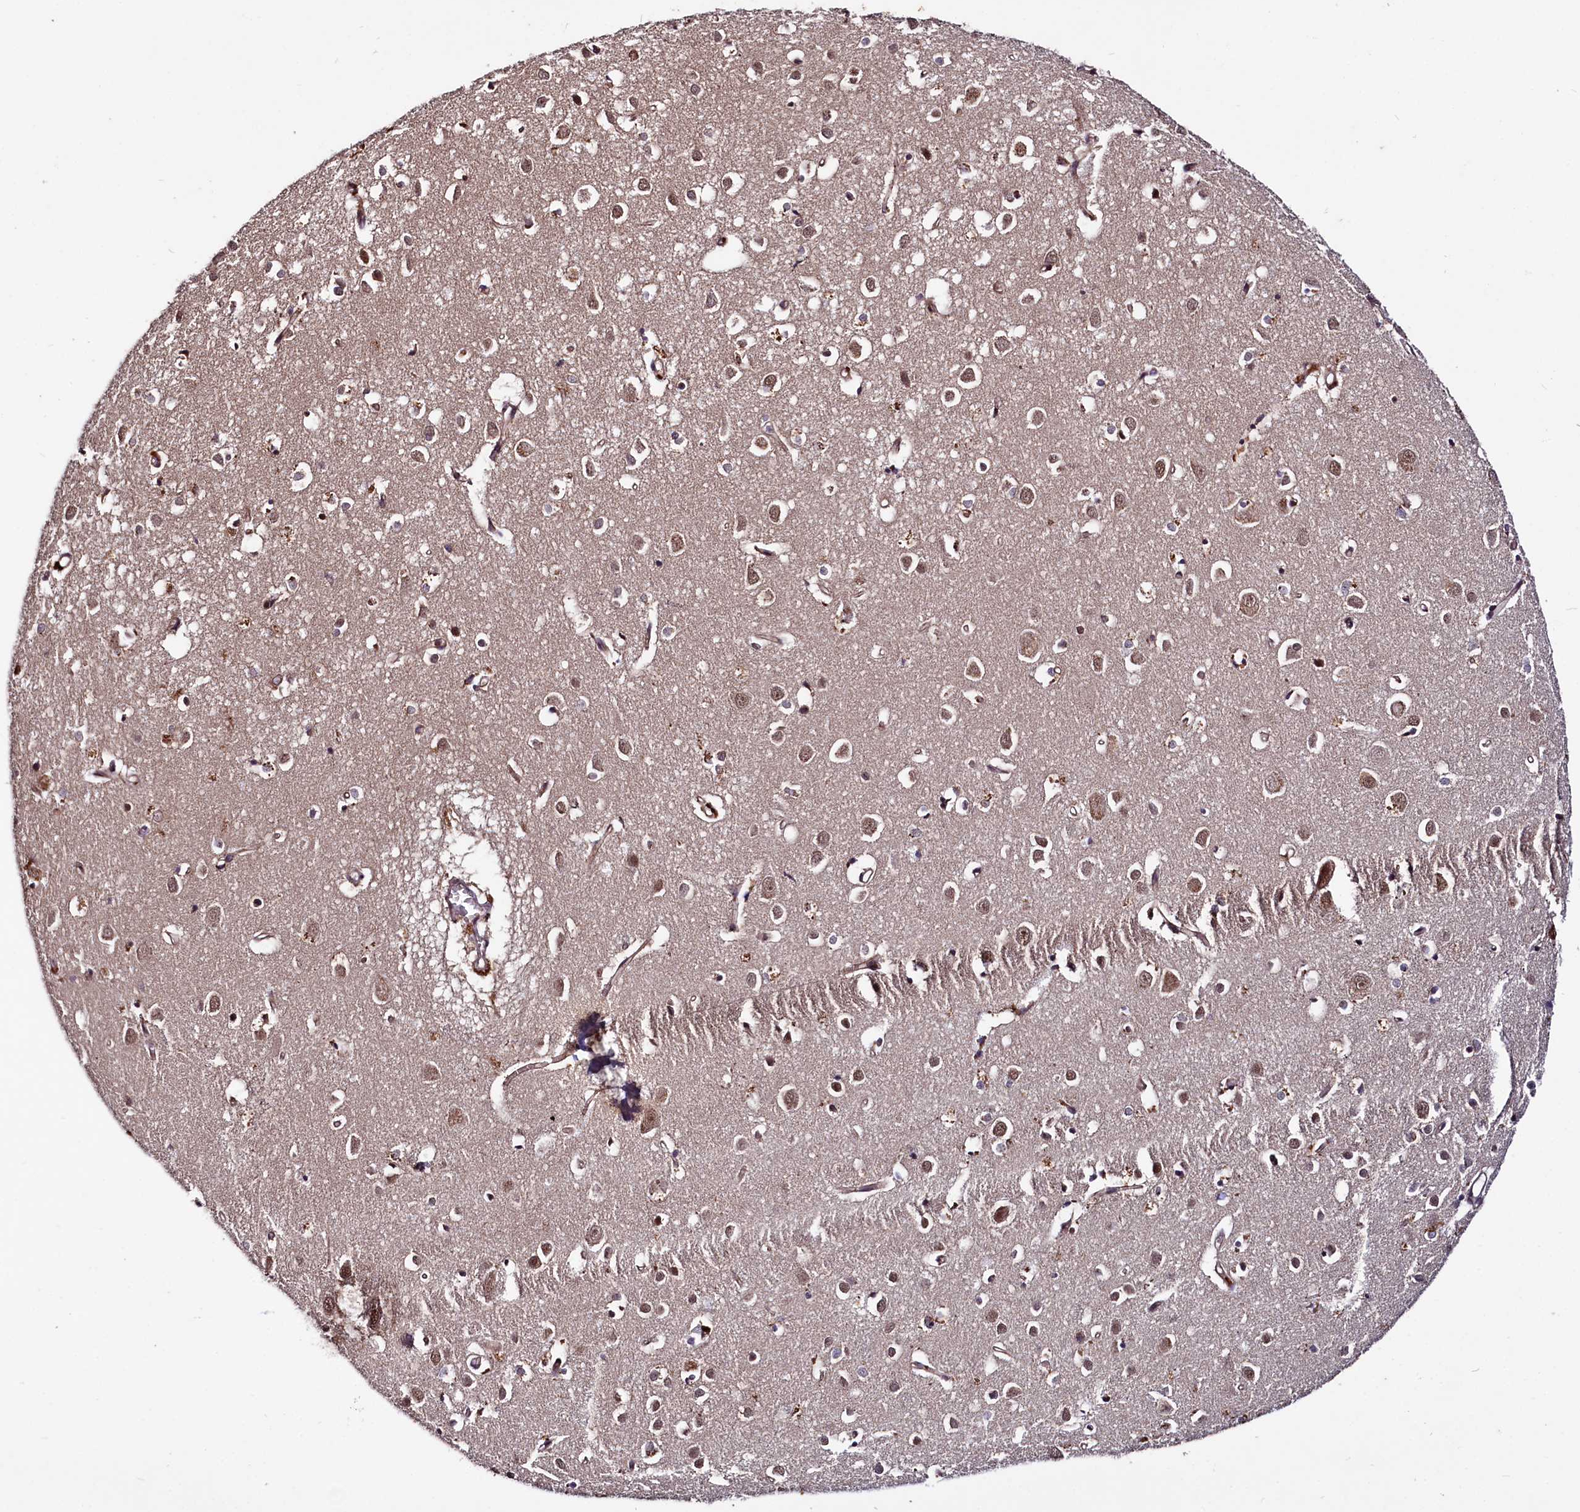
{"staining": {"intensity": "moderate", "quantity": ">75%", "location": "cytoplasmic/membranous,nuclear"}, "tissue": "cerebral cortex", "cell_type": "Endothelial cells", "image_type": "normal", "snomed": [{"axis": "morphology", "description": "Normal tissue, NOS"}, {"axis": "topography", "description": "Cerebral cortex"}], "caption": "Immunohistochemical staining of normal cerebral cortex displays medium levels of moderate cytoplasmic/membranous,nuclear expression in approximately >75% of endothelial cells.", "gene": "UBE3A", "patient": {"sex": "female", "age": 64}}